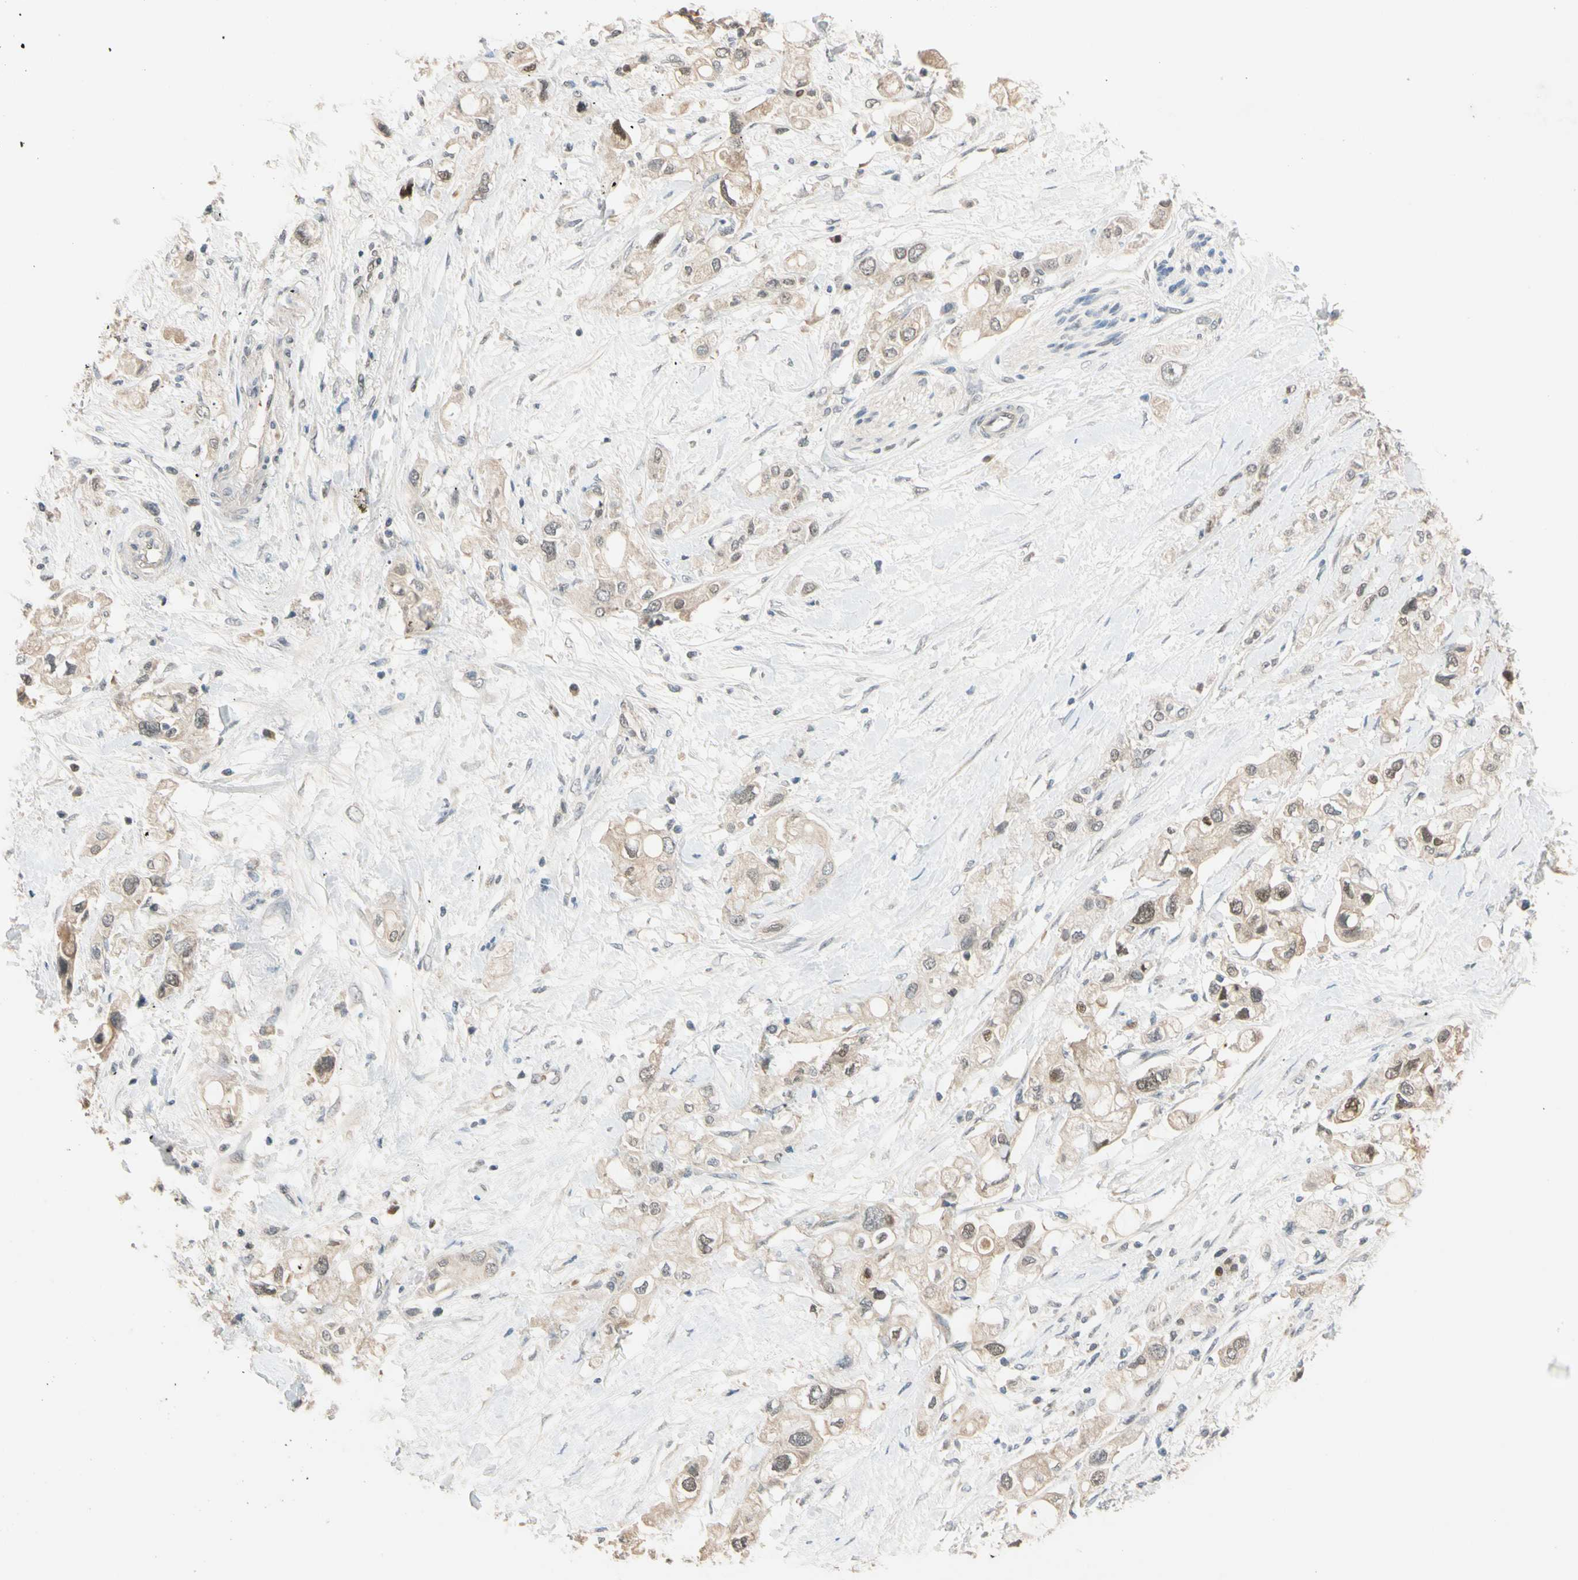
{"staining": {"intensity": "weak", "quantity": ">75%", "location": "cytoplasmic/membranous,nuclear"}, "tissue": "pancreatic cancer", "cell_type": "Tumor cells", "image_type": "cancer", "snomed": [{"axis": "morphology", "description": "Adenocarcinoma, NOS"}, {"axis": "topography", "description": "Pancreas"}], "caption": "Weak cytoplasmic/membranous and nuclear expression for a protein is seen in approximately >75% of tumor cells of pancreatic cancer using immunohistochemistry (IHC).", "gene": "RIOX2", "patient": {"sex": "female", "age": 56}}